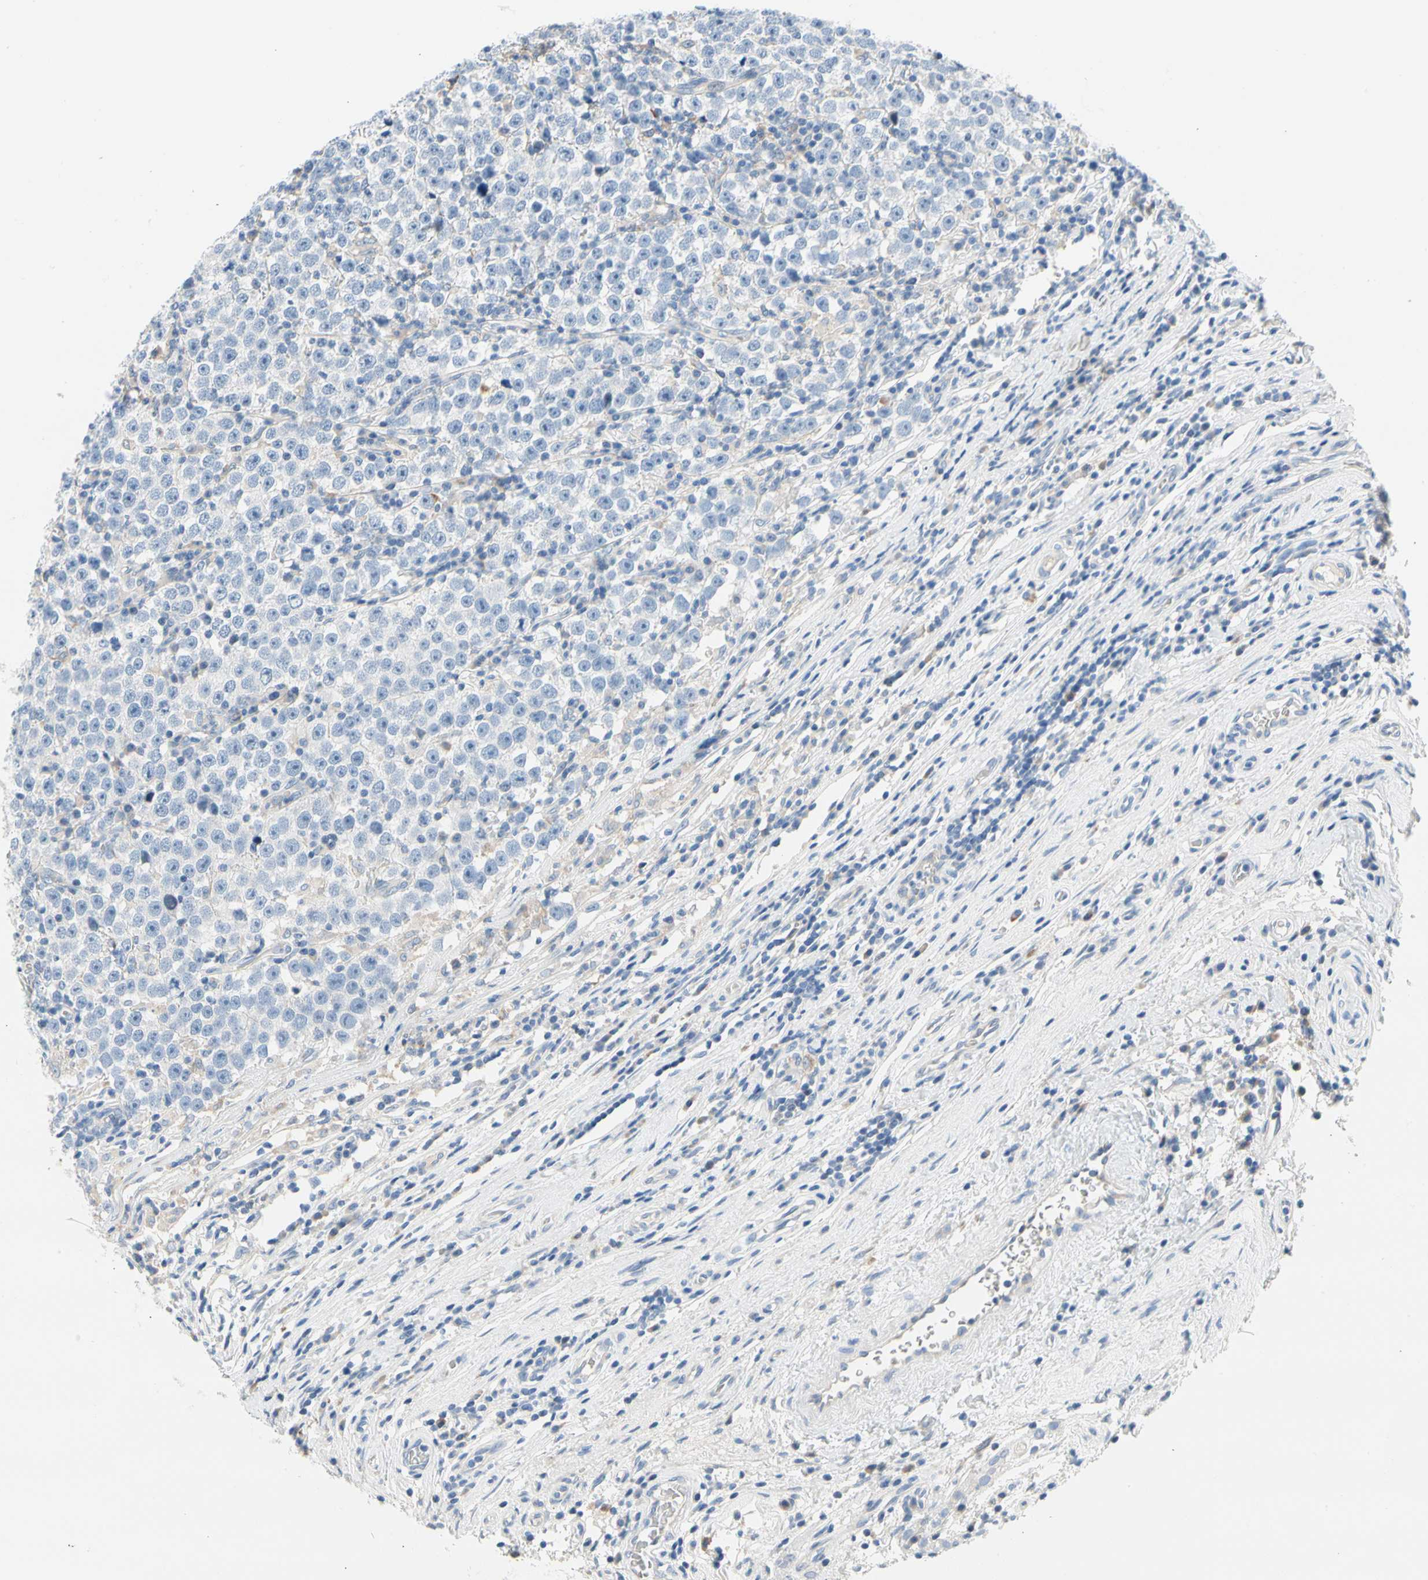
{"staining": {"intensity": "negative", "quantity": "none", "location": "none"}, "tissue": "testis cancer", "cell_type": "Tumor cells", "image_type": "cancer", "snomed": [{"axis": "morphology", "description": "Seminoma, NOS"}, {"axis": "topography", "description": "Testis"}], "caption": "Tumor cells are negative for brown protein staining in testis seminoma.", "gene": "STXBP1", "patient": {"sex": "male", "age": 43}}